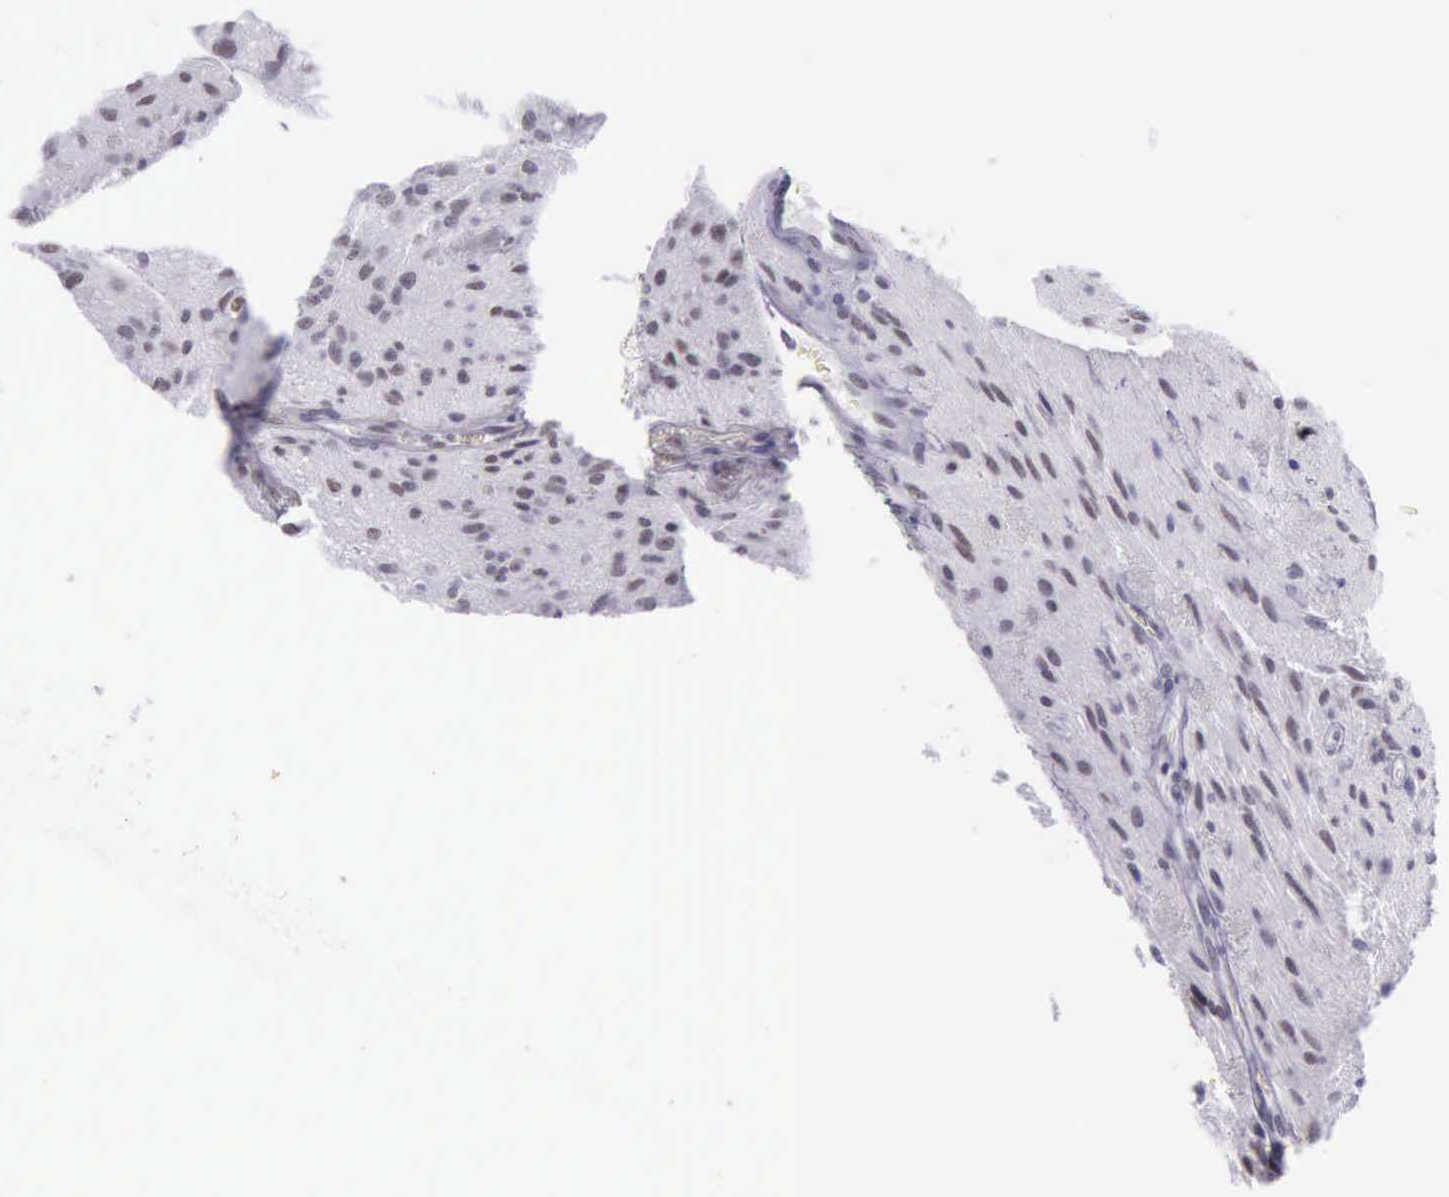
{"staining": {"intensity": "weak", "quantity": "25%-75%", "location": "nuclear"}, "tissue": "glioma", "cell_type": "Tumor cells", "image_type": "cancer", "snomed": [{"axis": "morphology", "description": "Glioma, malignant, Low grade"}, {"axis": "topography", "description": "Brain"}], "caption": "Immunohistochemistry (IHC) image of glioma stained for a protein (brown), which shows low levels of weak nuclear expression in about 25%-75% of tumor cells.", "gene": "EP300", "patient": {"sex": "female", "age": 15}}